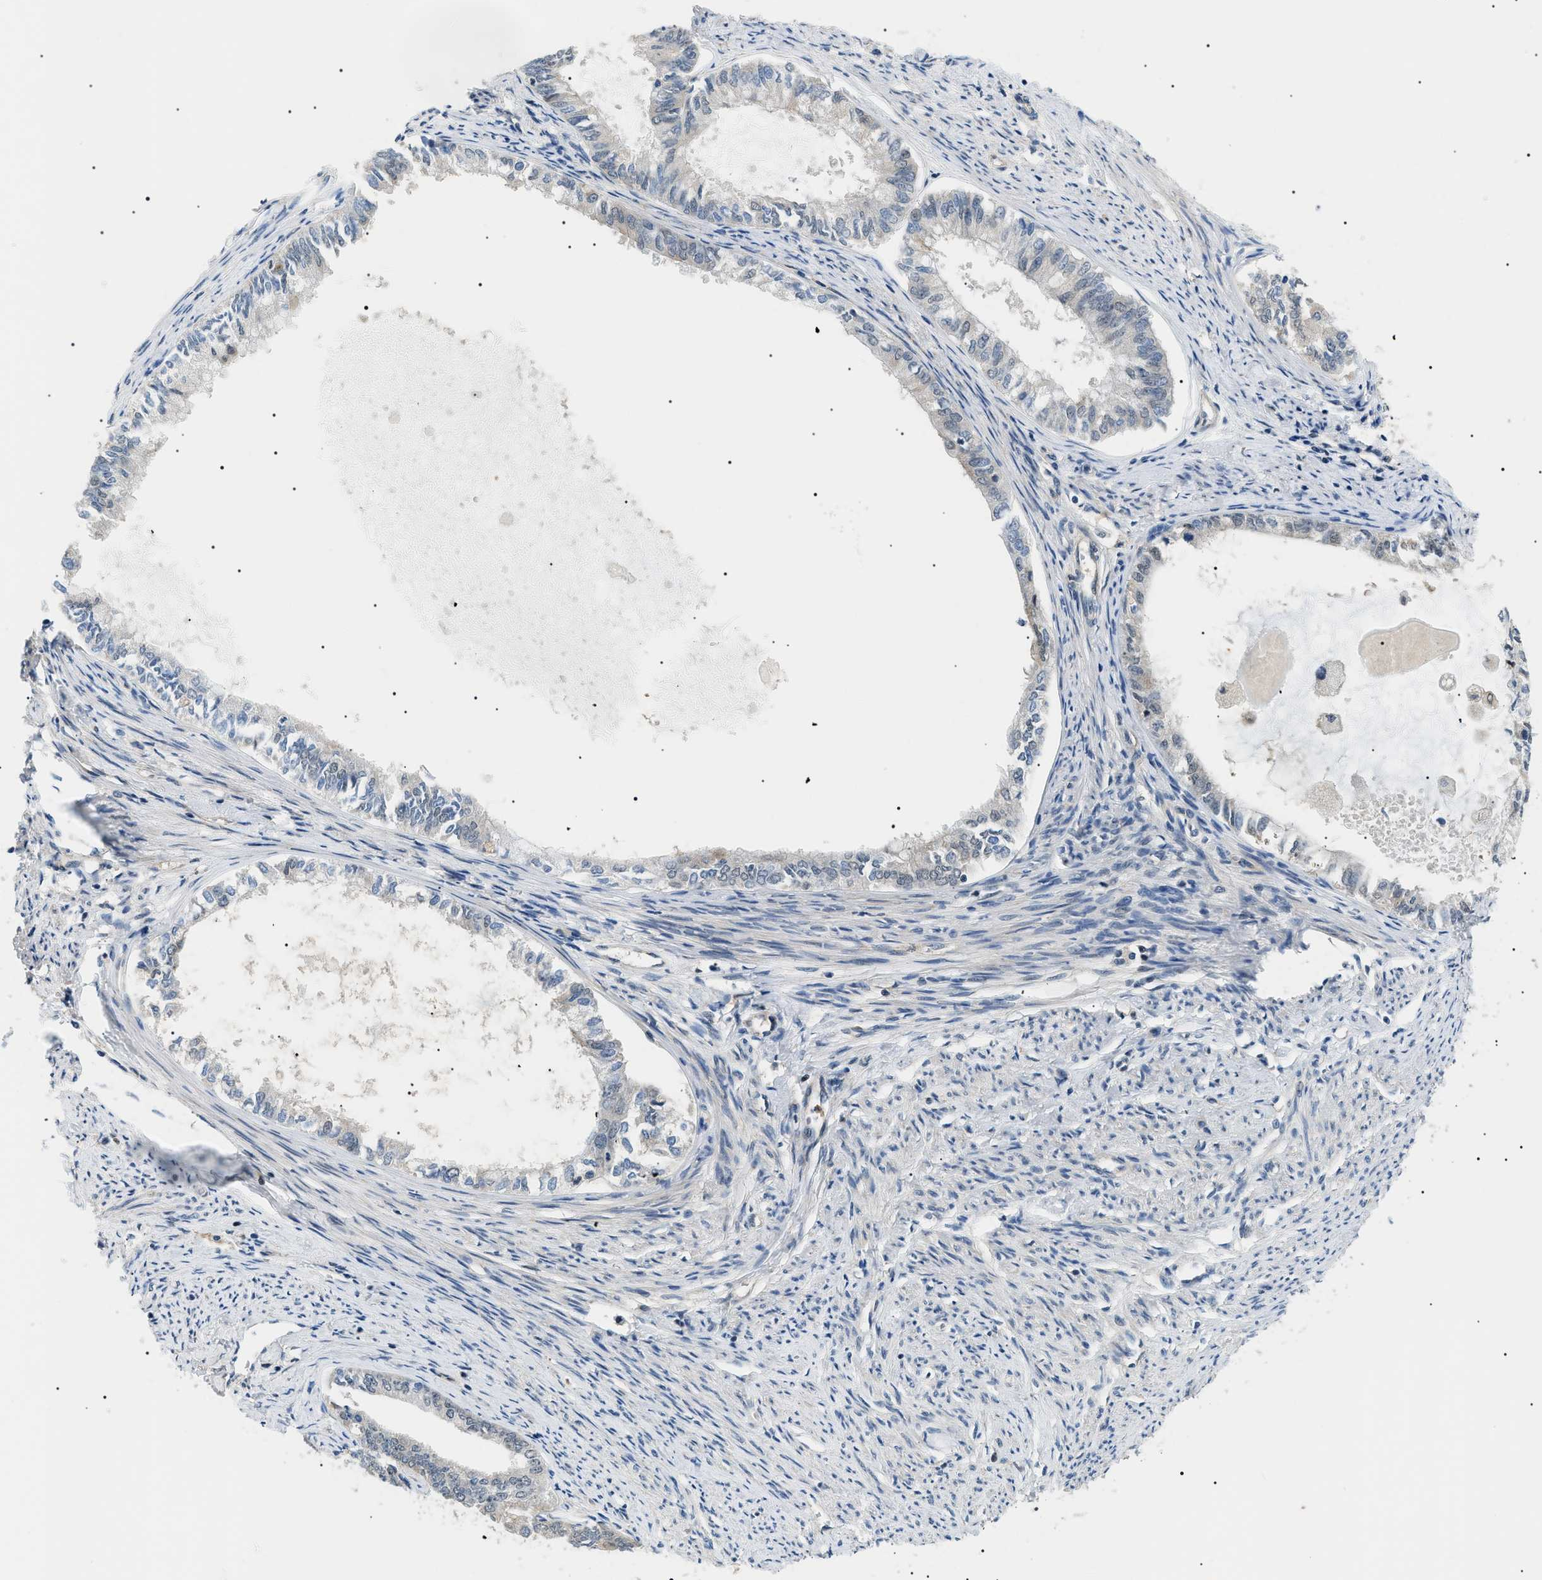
{"staining": {"intensity": "weak", "quantity": "<25%", "location": "cytoplasmic/membranous"}, "tissue": "endometrial cancer", "cell_type": "Tumor cells", "image_type": "cancer", "snomed": [{"axis": "morphology", "description": "Adenocarcinoma, NOS"}, {"axis": "topography", "description": "Endometrium"}], "caption": "The photomicrograph shows no staining of tumor cells in endometrial cancer (adenocarcinoma).", "gene": "RBM15", "patient": {"sex": "female", "age": 86}}